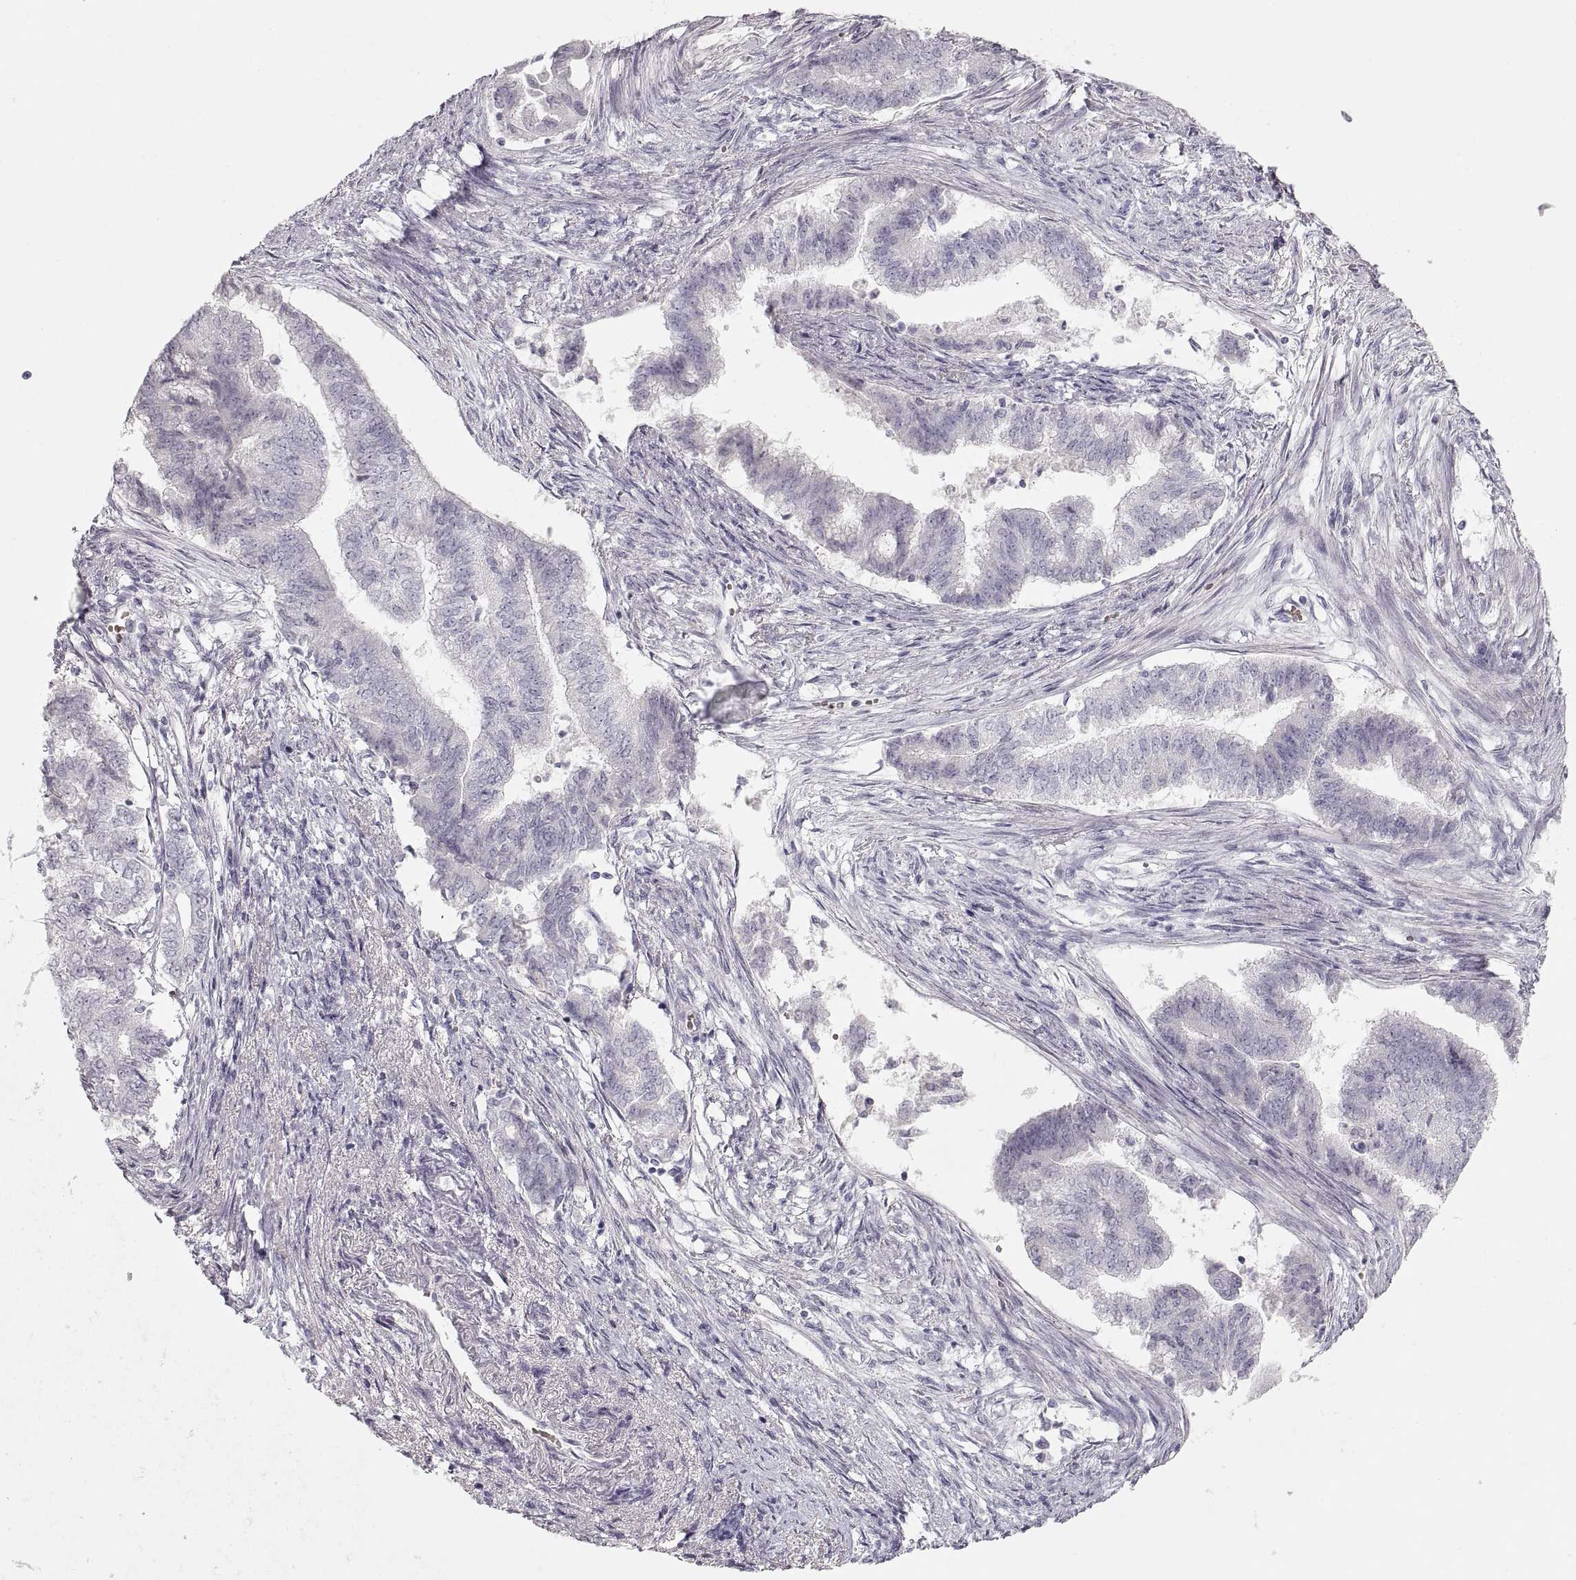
{"staining": {"intensity": "negative", "quantity": "none", "location": "none"}, "tissue": "endometrial cancer", "cell_type": "Tumor cells", "image_type": "cancer", "snomed": [{"axis": "morphology", "description": "Adenocarcinoma, NOS"}, {"axis": "topography", "description": "Endometrium"}], "caption": "DAB immunohistochemical staining of human endometrial adenocarcinoma displays no significant staining in tumor cells. (DAB (3,3'-diaminobenzidine) IHC, high magnification).", "gene": "PCSK2", "patient": {"sex": "female", "age": 65}}